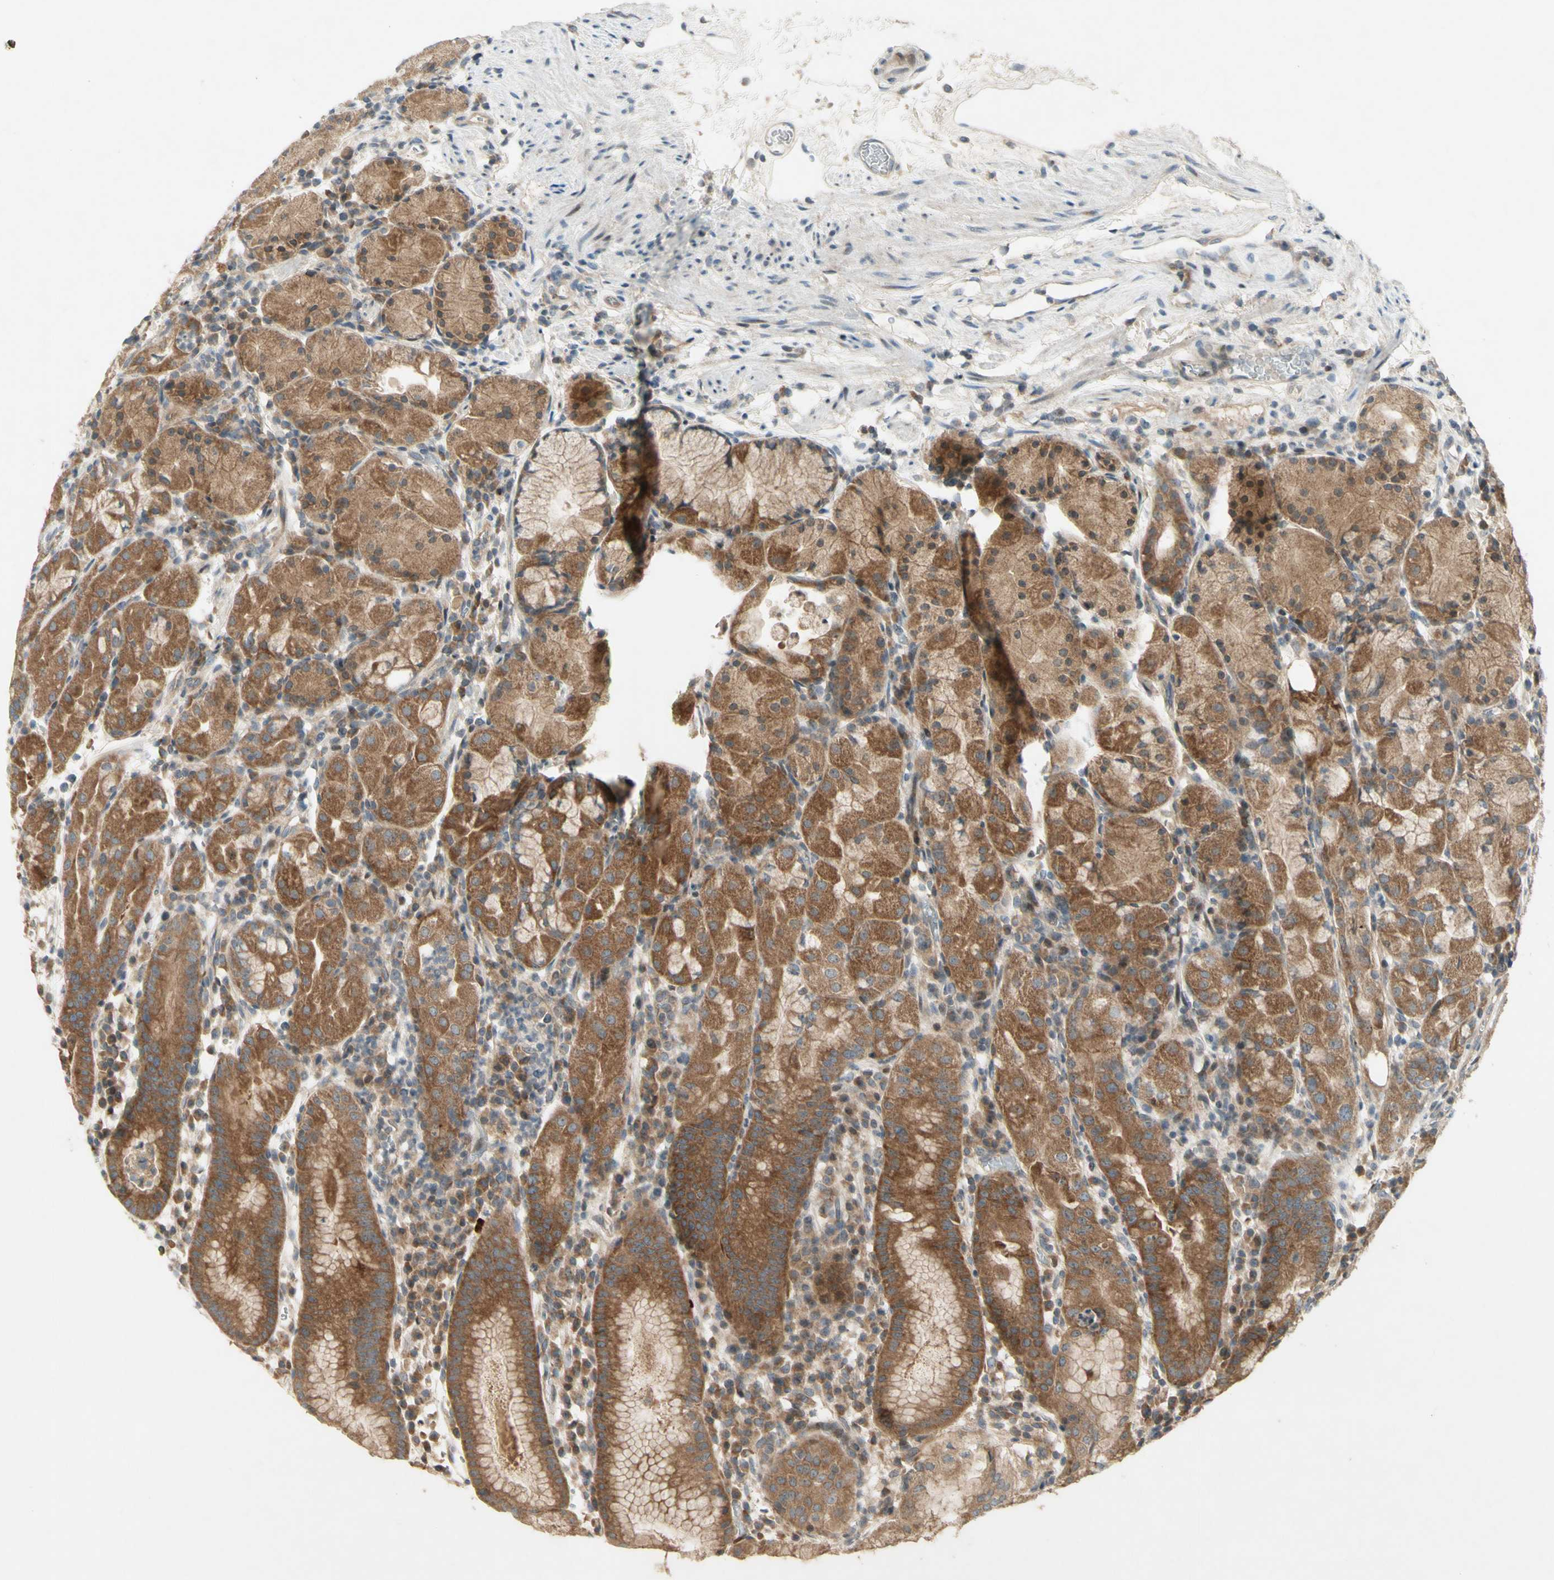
{"staining": {"intensity": "moderate", "quantity": ">75%", "location": "cytoplasmic/membranous"}, "tissue": "stomach", "cell_type": "Glandular cells", "image_type": "normal", "snomed": [{"axis": "morphology", "description": "Normal tissue, NOS"}, {"axis": "topography", "description": "Stomach"}, {"axis": "topography", "description": "Stomach, lower"}], "caption": "An image of stomach stained for a protein displays moderate cytoplasmic/membranous brown staining in glandular cells.", "gene": "ETF1", "patient": {"sex": "female", "age": 75}}